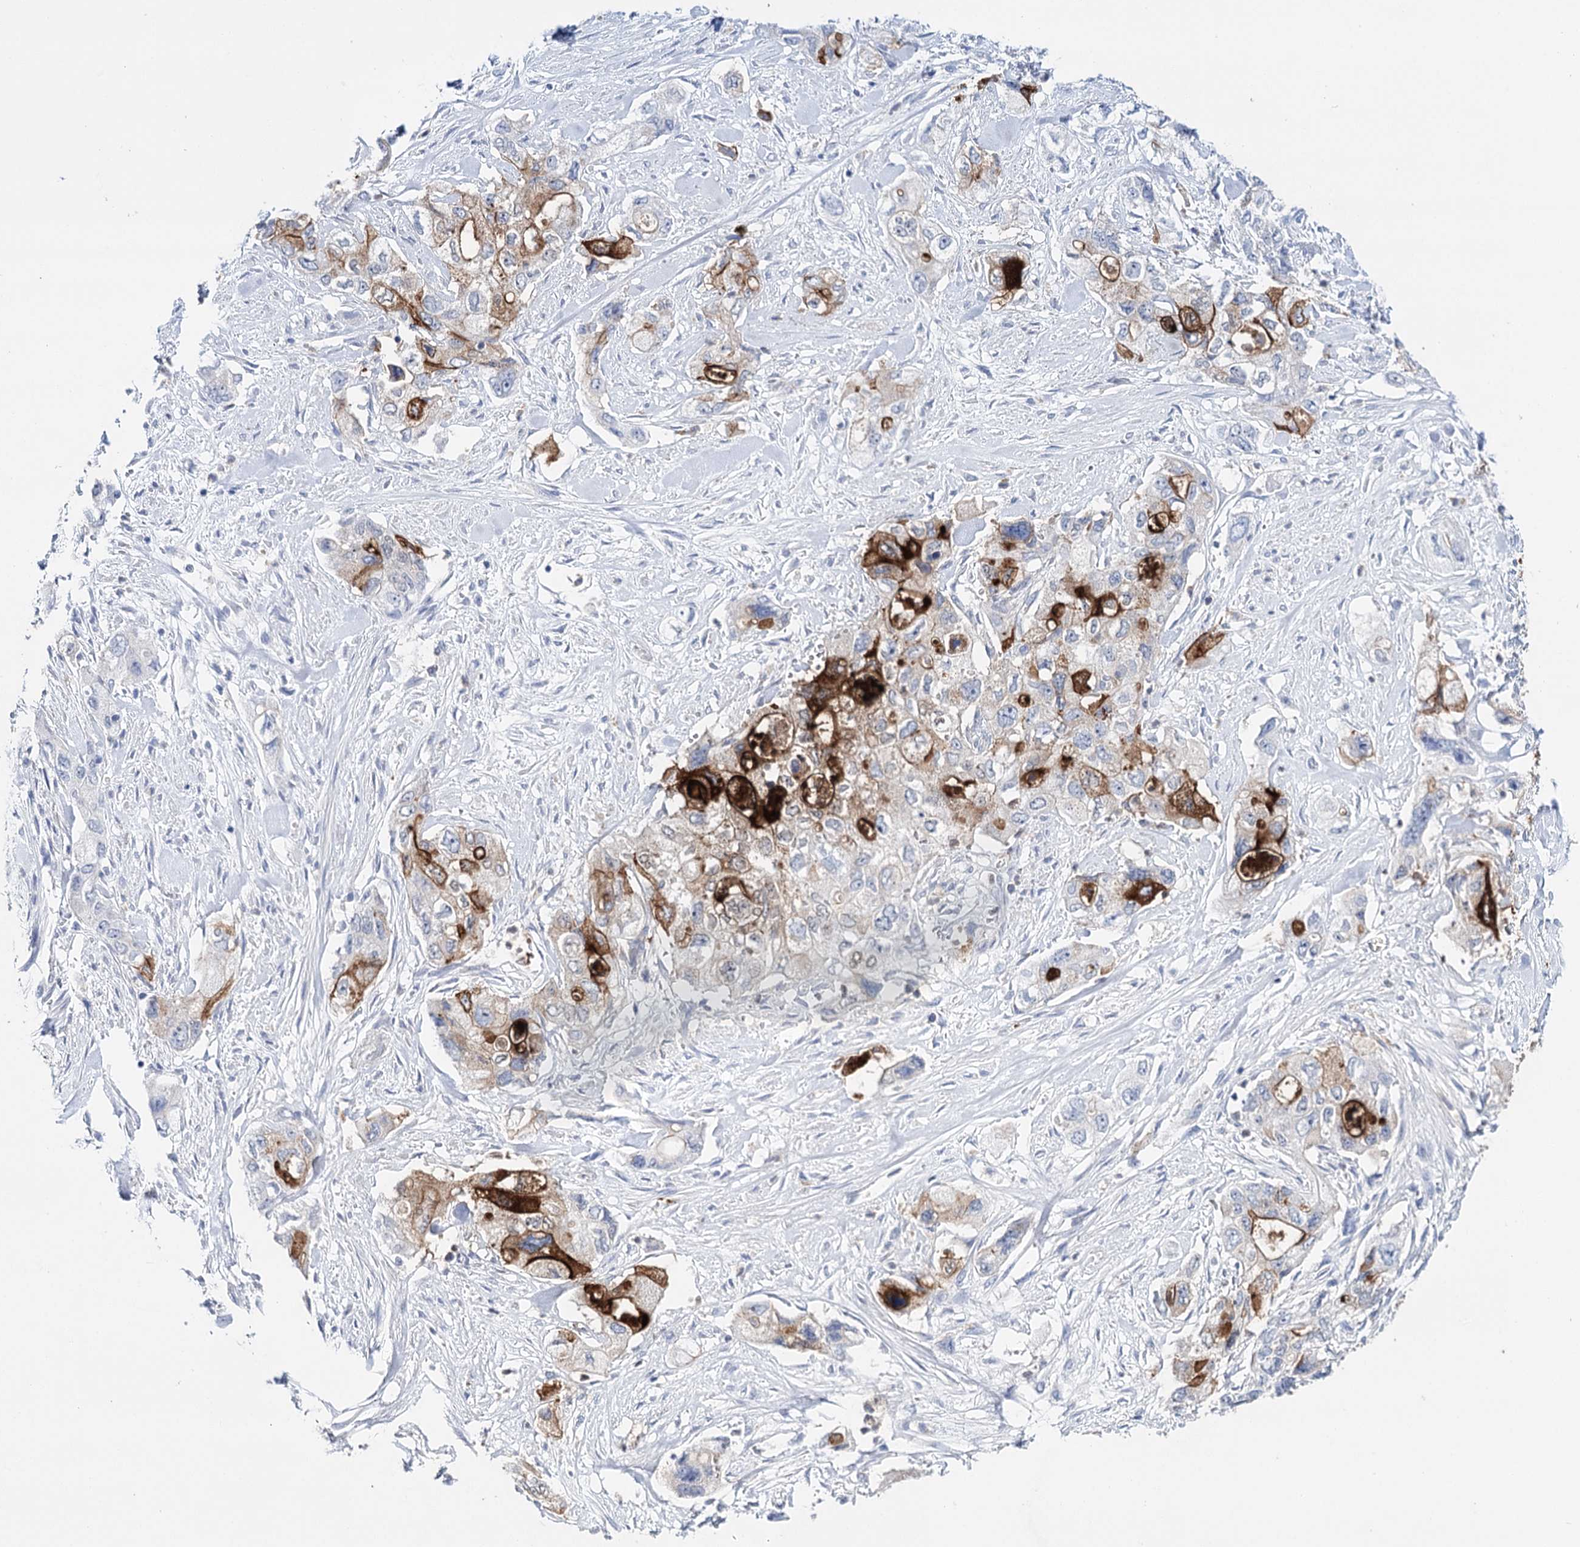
{"staining": {"intensity": "strong", "quantity": "<25%", "location": "cytoplasmic/membranous"}, "tissue": "pancreatic cancer", "cell_type": "Tumor cells", "image_type": "cancer", "snomed": [{"axis": "morphology", "description": "Adenocarcinoma, NOS"}, {"axis": "topography", "description": "Pancreas"}], "caption": "Immunohistochemistry of pancreatic cancer exhibits medium levels of strong cytoplasmic/membranous staining in about <25% of tumor cells.", "gene": "CEACAM8", "patient": {"sex": "female", "age": 73}}